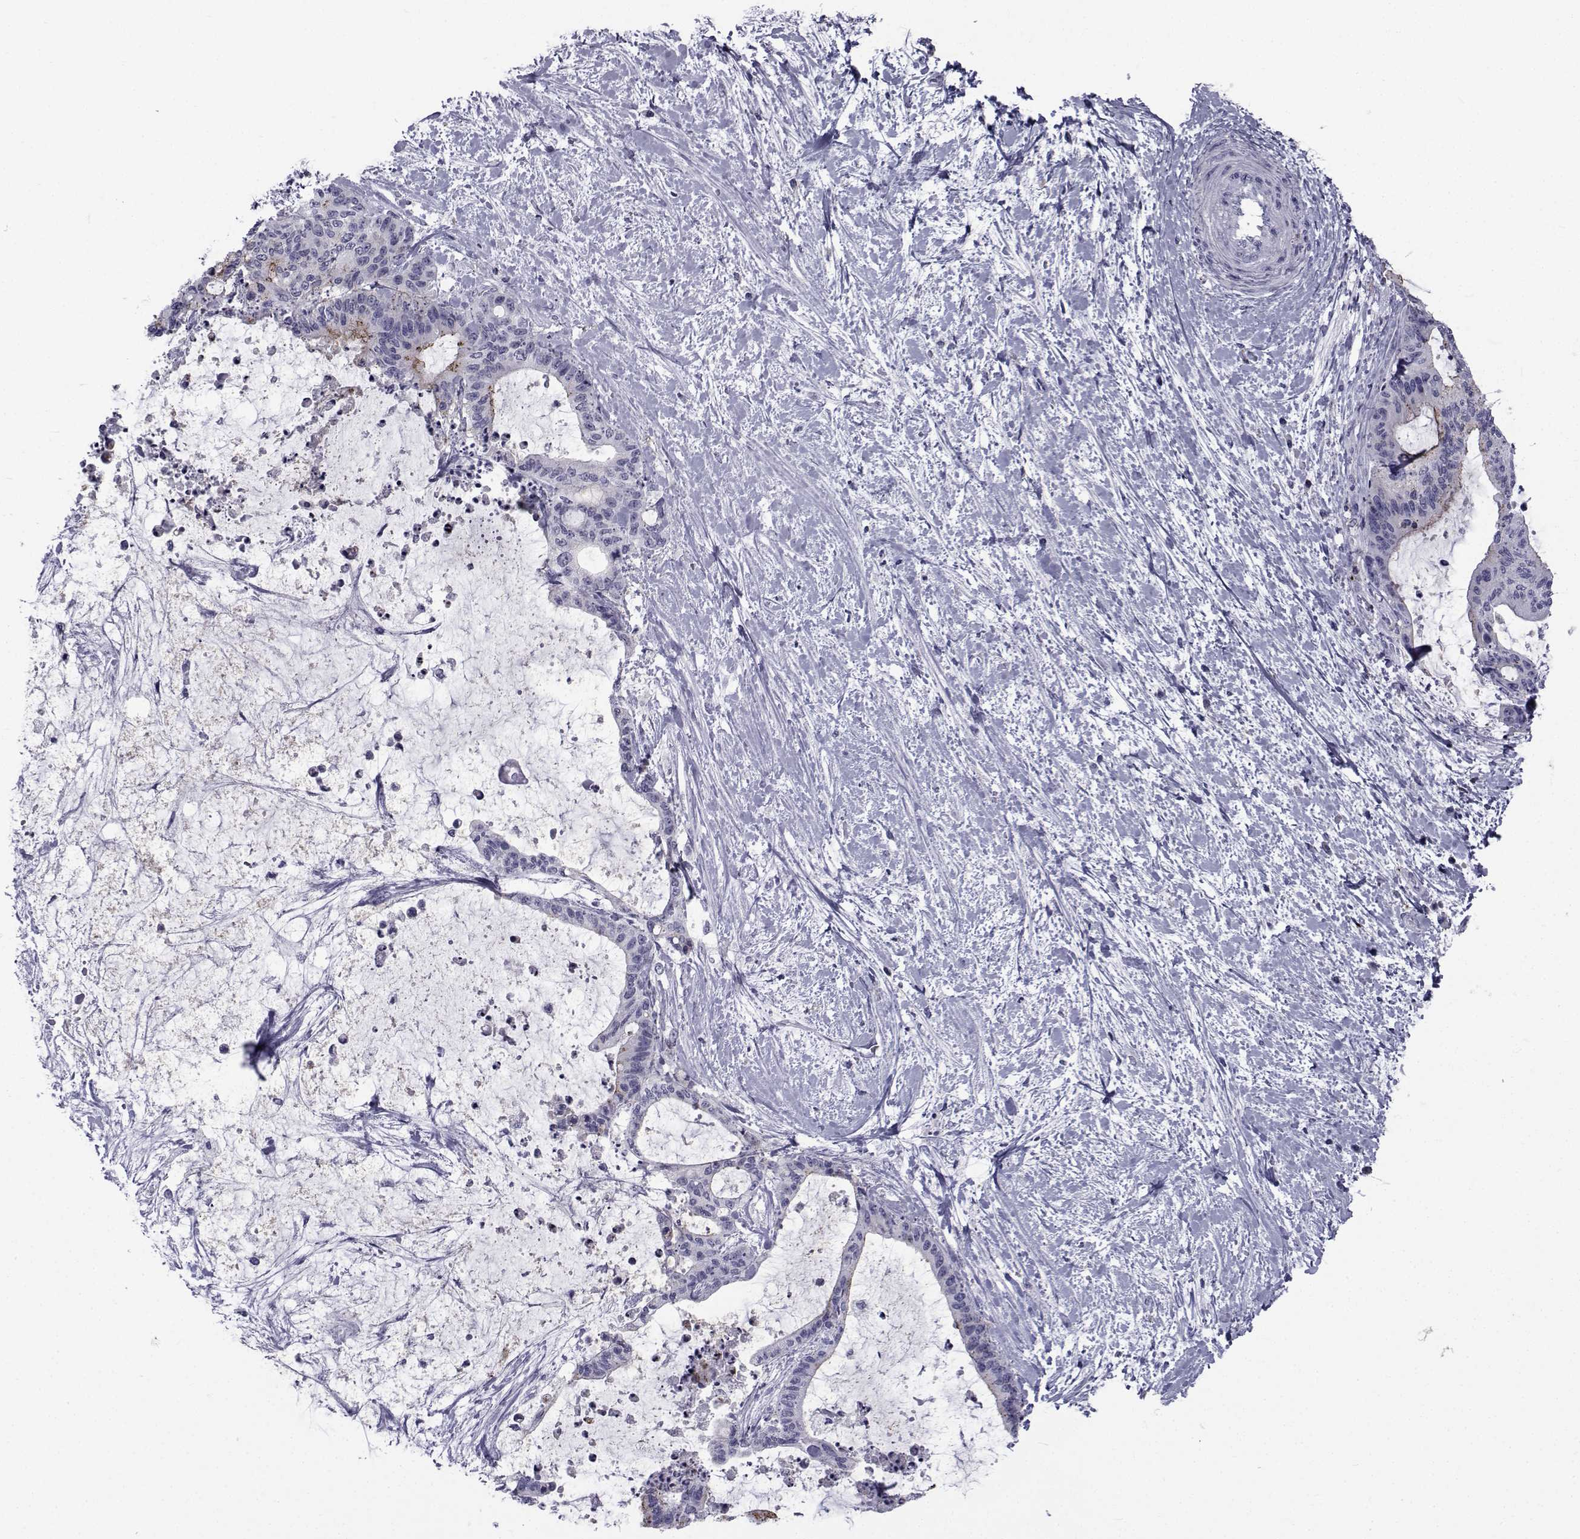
{"staining": {"intensity": "moderate", "quantity": "<25%", "location": "cytoplasmic/membranous"}, "tissue": "liver cancer", "cell_type": "Tumor cells", "image_type": "cancer", "snomed": [{"axis": "morphology", "description": "Cholangiocarcinoma"}, {"axis": "topography", "description": "Liver"}], "caption": "Tumor cells display moderate cytoplasmic/membranous staining in approximately <25% of cells in cholangiocarcinoma (liver). Using DAB (3,3'-diaminobenzidine) (brown) and hematoxylin (blue) stains, captured at high magnification using brightfield microscopy.", "gene": "PDE6H", "patient": {"sex": "female", "age": 73}}